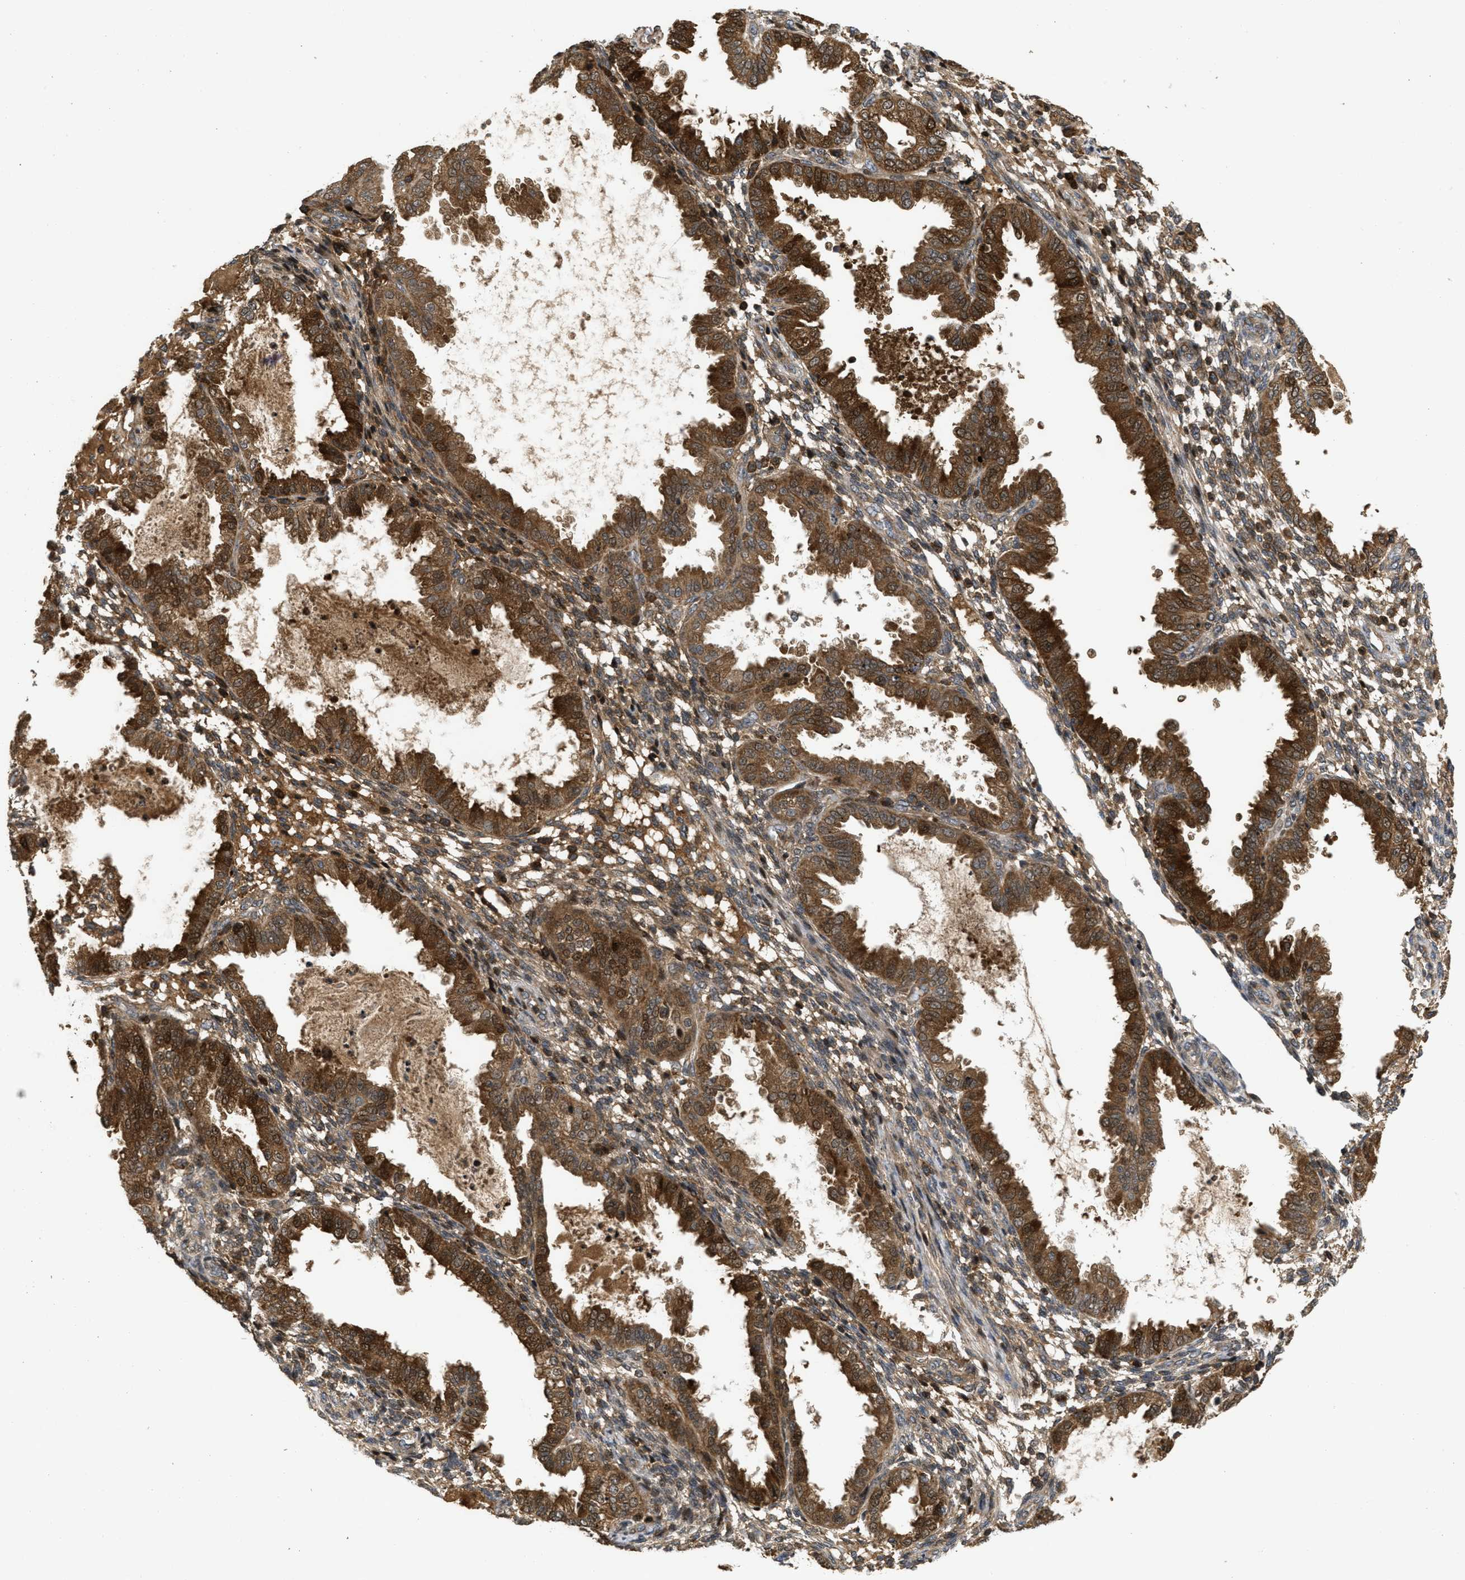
{"staining": {"intensity": "moderate", "quantity": ">75%", "location": "cytoplasmic/membranous,nuclear"}, "tissue": "endometrium", "cell_type": "Cells in endometrial stroma", "image_type": "normal", "snomed": [{"axis": "morphology", "description": "Normal tissue, NOS"}, {"axis": "topography", "description": "Endometrium"}], "caption": "Protein expression analysis of benign endometrium shows moderate cytoplasmic/membranous,nuclear staining in about >75% of cells in endometrial stroma. The protein is stained brown, and the nuclei are stained in blue (DAB (3,3'-diaminobenzidine) IHC with brightfield microscopy, high magnification).", "gene": "CBR3", "patient": {"sex": "female", "age": 33}}